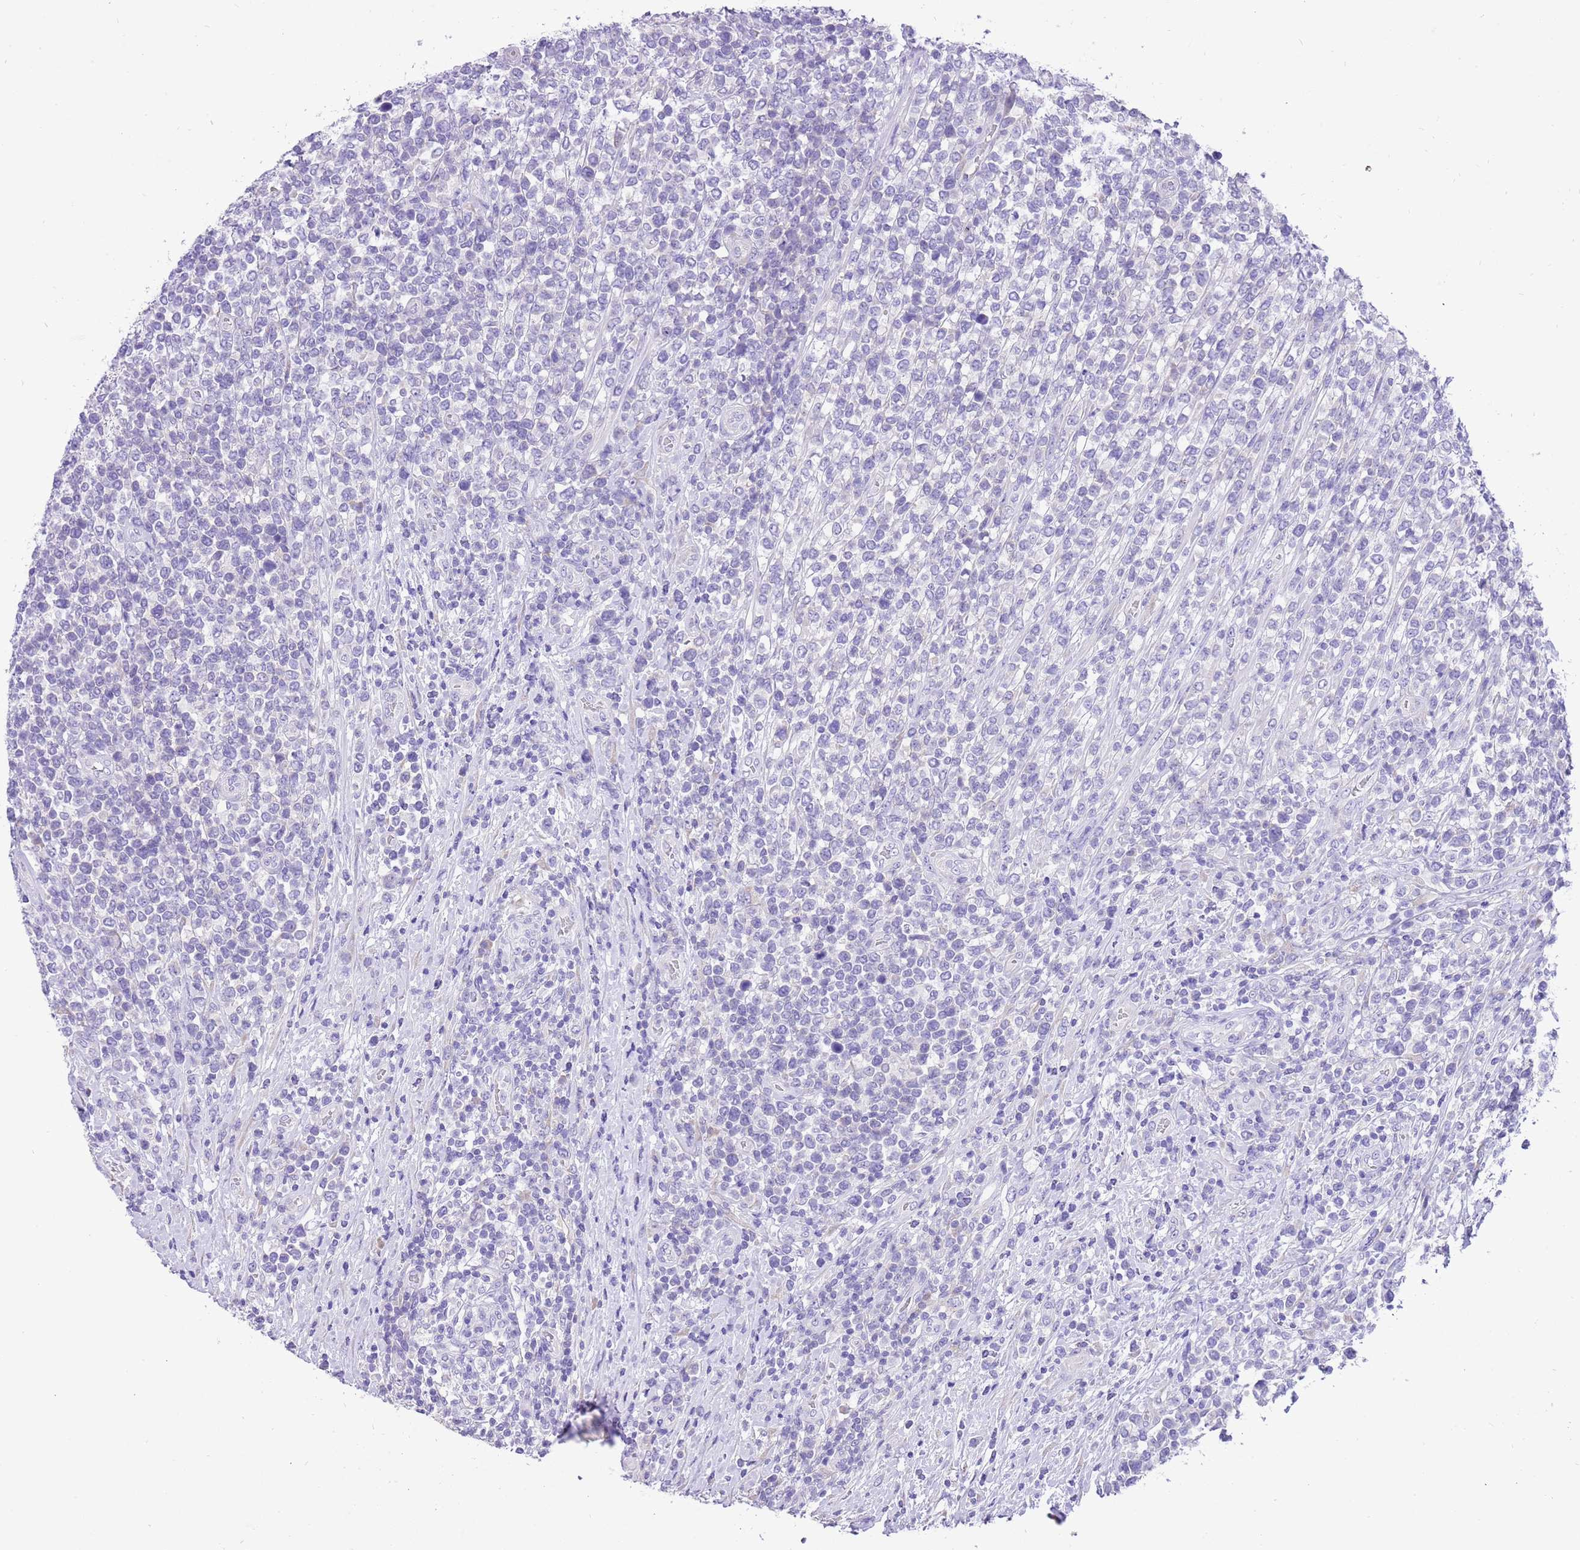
{"staining": {"intensity": "negative", "quantity": "none", "location": "none"}, "tissue": "lymphoma", "cell_type": "Tumor cells", "image_type": "cancer", "snomed": [{"axis": "morphology", "description": "Malignant lymphoma, non-Hodgkin's type, High grade"}, {"axis": "topography", "description": "Soft tissue"}], "caption": "IHC image of neoplastic tissue: lymphoma stained with DAB reveals no significant protein staining in tumor cells.", "gene": "R3HDM4", "patient": {"sex": "female", "age": 56}}